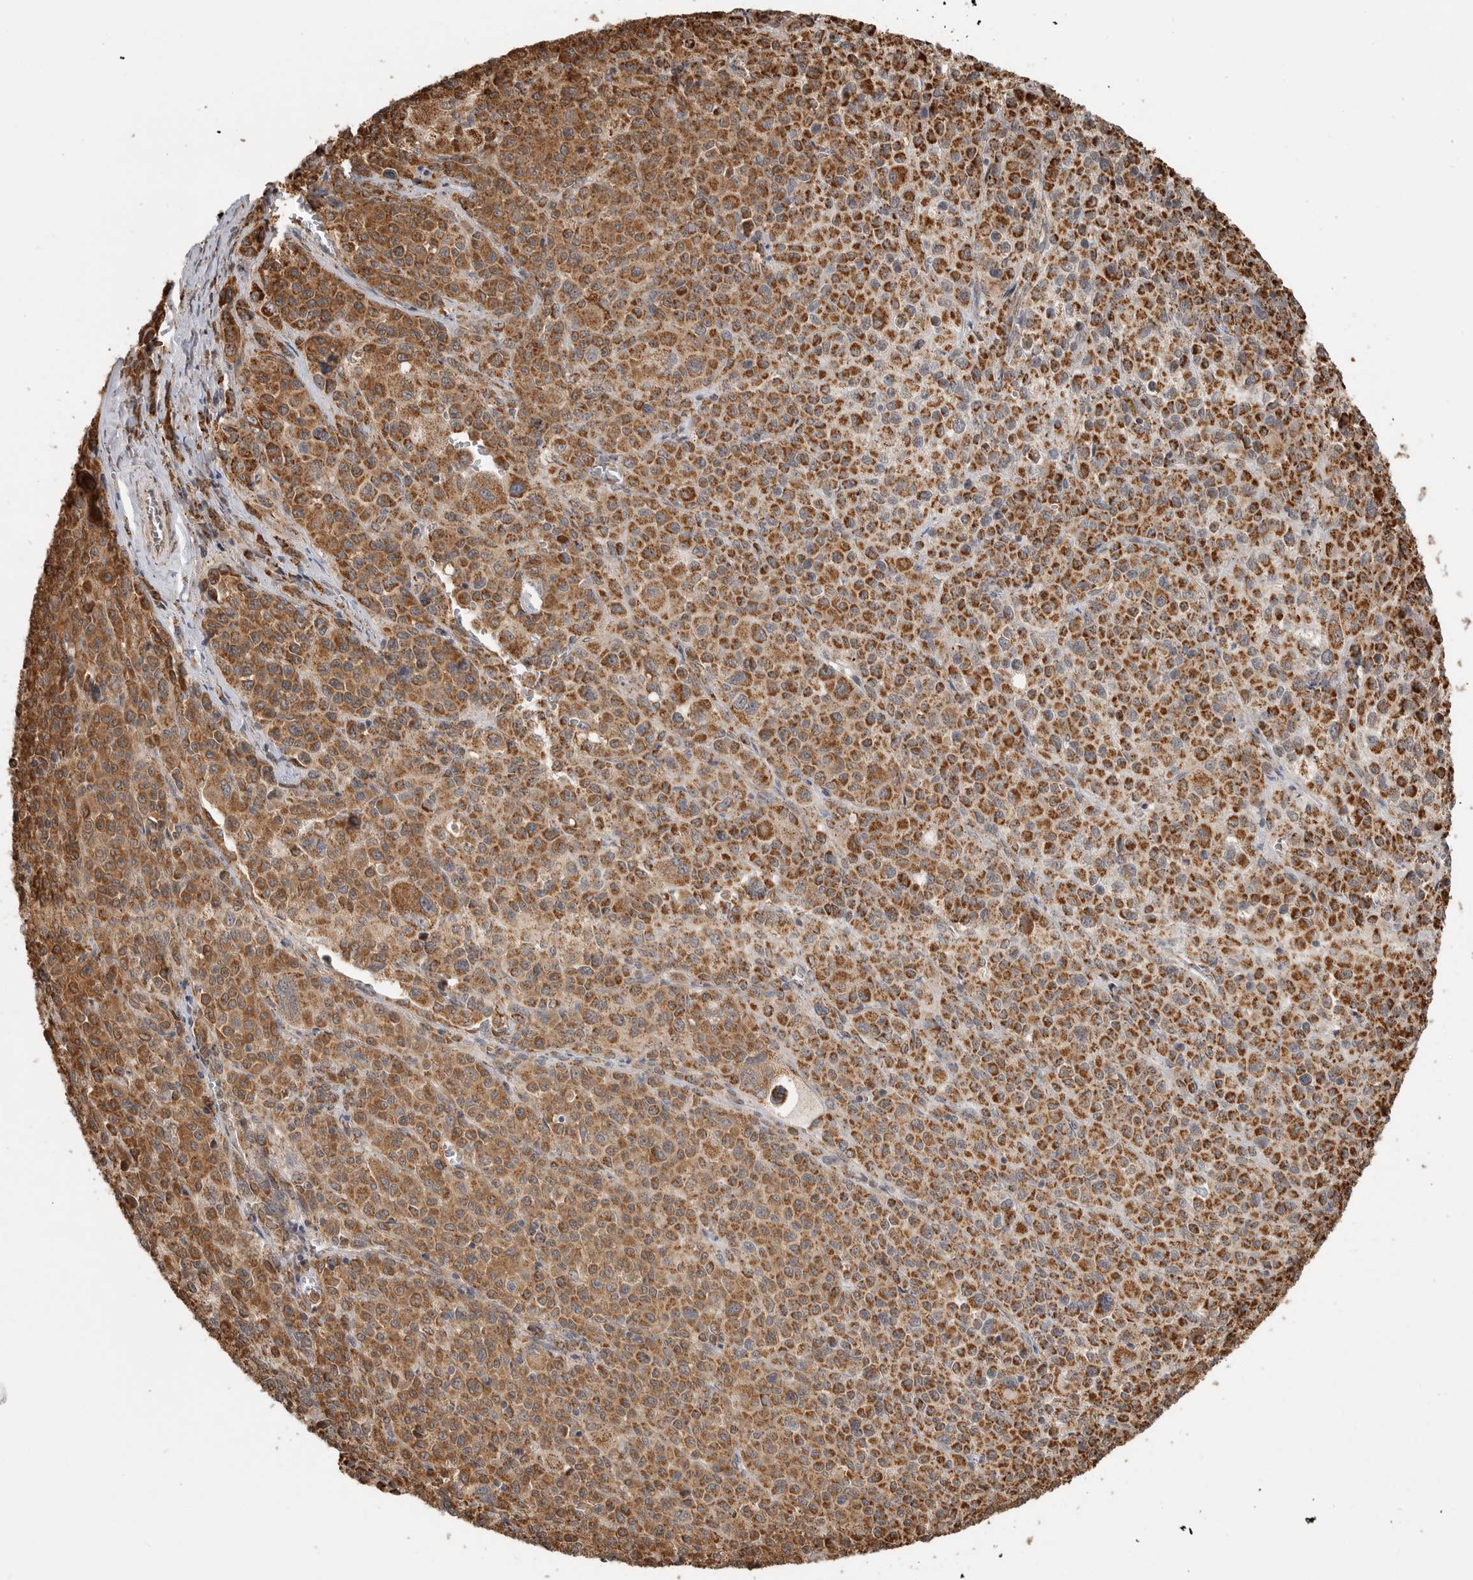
{"staining": {"intensity": "strong", "quantity": ">75%", "location": "cytoplasmic/membranous"}, "tissue": "melanoma", "cell_type": "Tumor cells", "image_type": "cancer", "snomed": [{"axis": "morphology", "description": "Malignant melanoma, Metastatic site"}, {"axis": "topography", "description": "Skin"}], "caption": "Immunohistochemical staining of malignant melanoma (metastatic site) exhibits high levels of strong cytoplasmic/membranous staining in approximately >75% of tumor cells.", "gene": "GCNT2", "patient": {"sex": "female", "age": 74}}